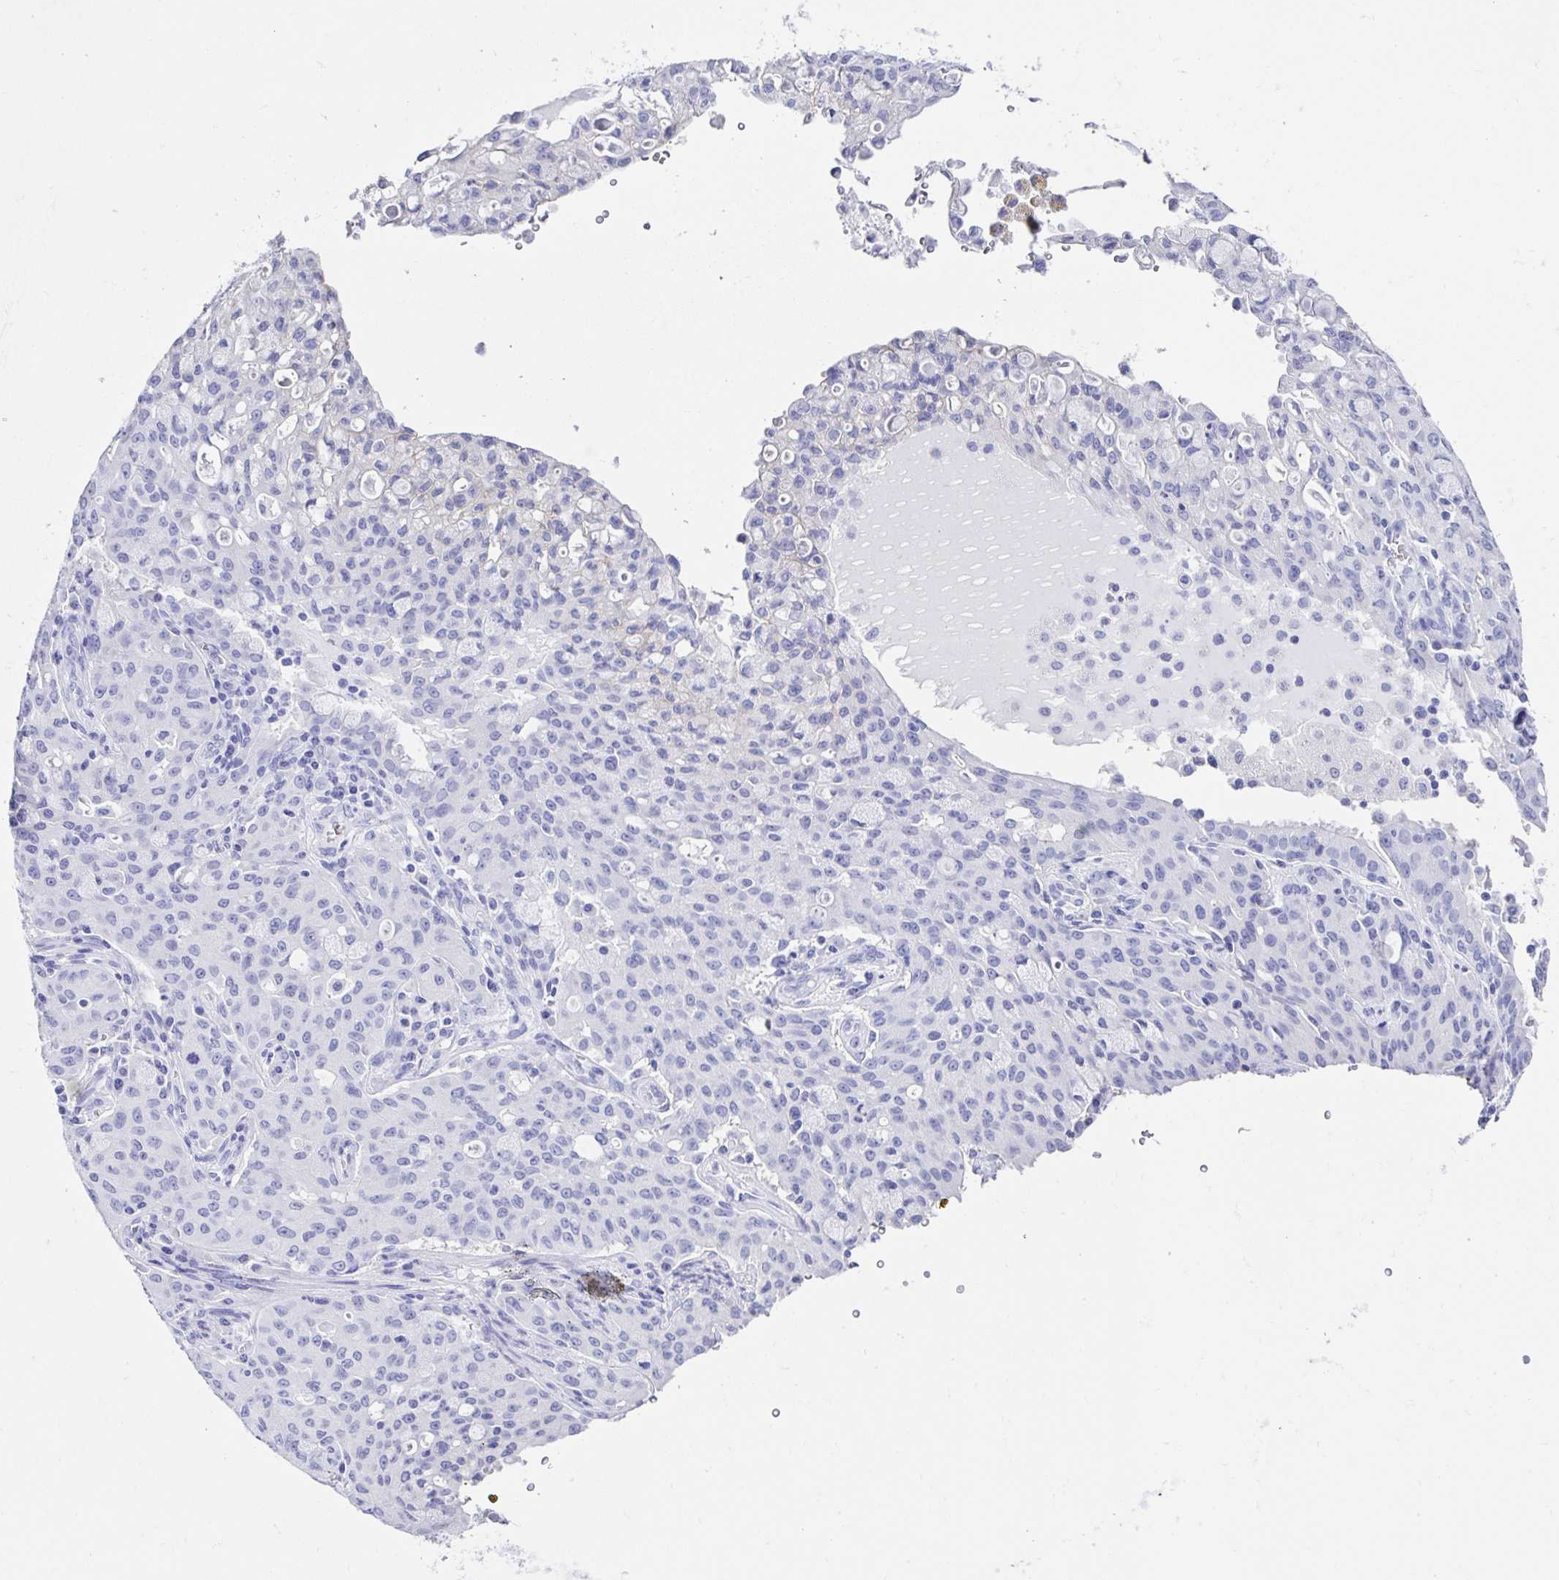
{"staining": {"intensity": "negative", "quantity": "none", "location": "none"}, "tissue": "lung cancer", "cell_type": "Tumor cells", "image_type": "cancer", "snomed": [{"axis": "morphology", "description": "Adenocarcinoma, NOS"}, {"axis": "topography", "description": "Lung"}], "caption": "Immunohistochemistry histopathology image of neoplastic tissue: human lung cancer stained with DAB displays no significant protein expression in tumor cells.", "gene": "CA9", "patient": {"sex": "female", "age": 44}}